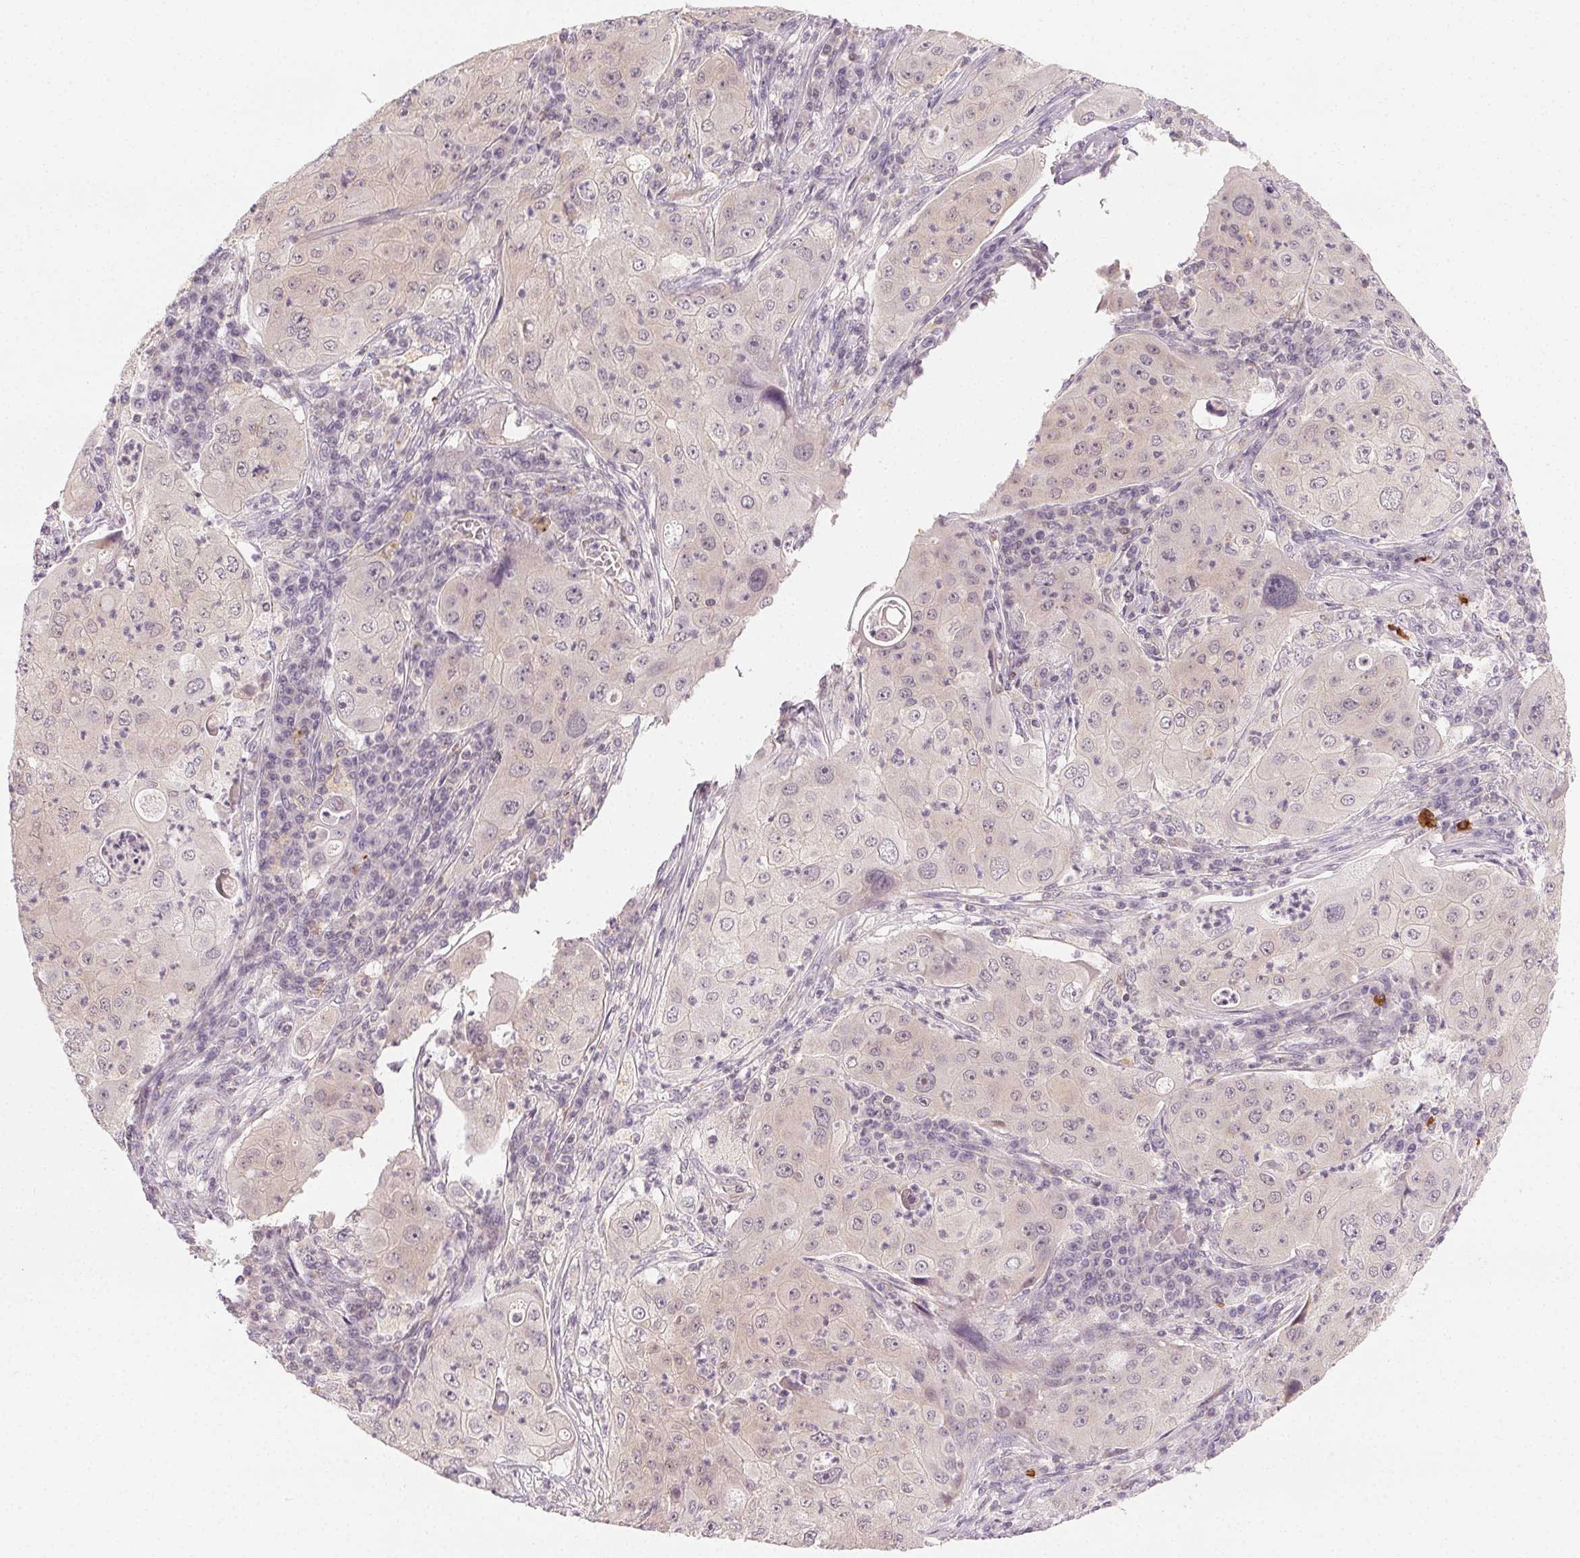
{"staining": {"intensity": "negative", "quantity": "none", "location": "none"}, "tissue": "lung cancer", "cell_type": "Tumor cells", "image_type": "cancer", "snomed": [{"axis": "morphology", "description": "Squamous cell carcinoma, NOS"}, {"axis": "topography", "description": "Lung"}], "caption": "There is no significant positivity in tumor cells of squamous cell carcinoma (lung).", "gene": "NCOA4", "patient": {"sex": "female", "age": 59}}